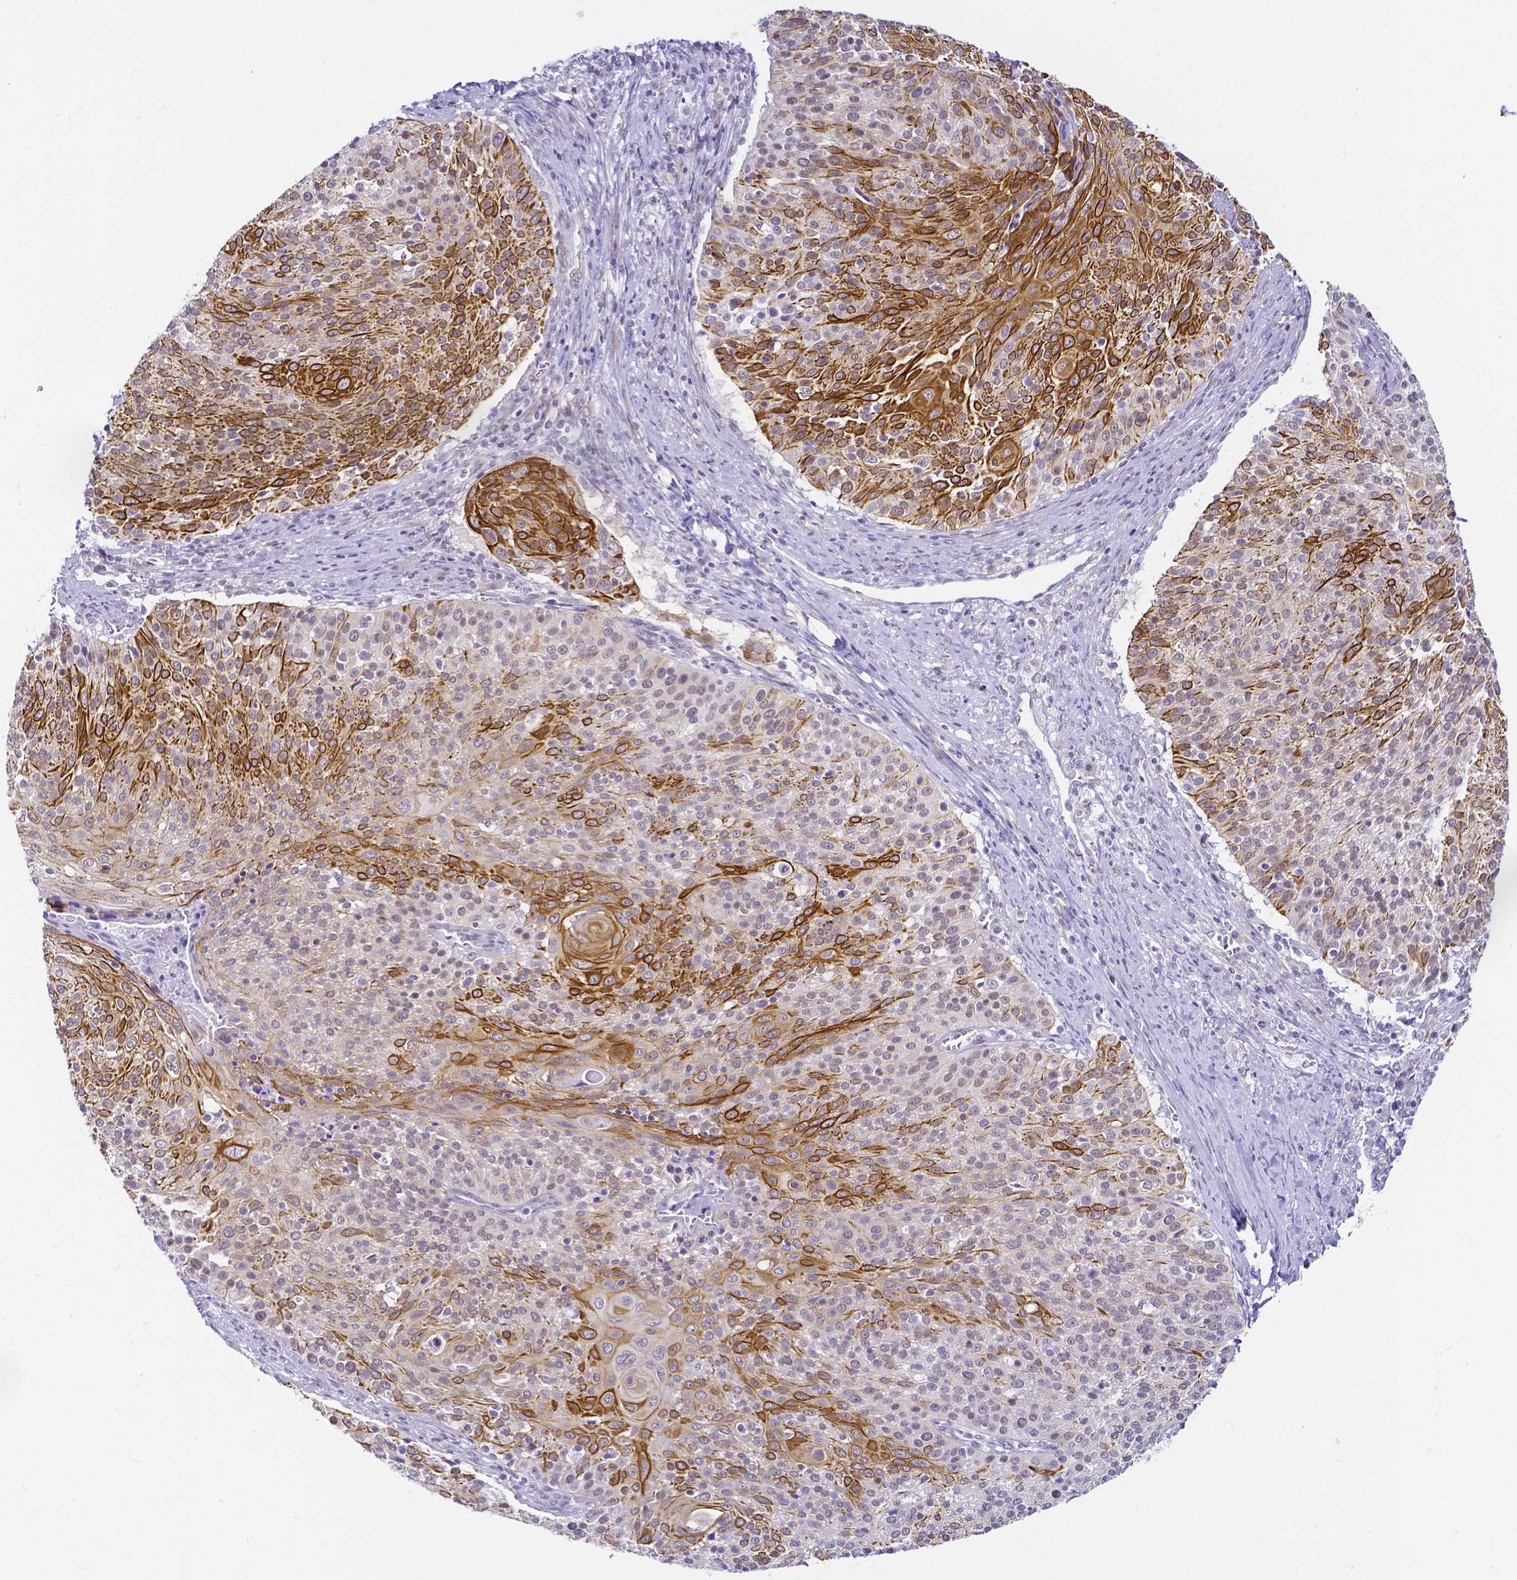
{"staining": {"intensity": "strong", "quantity": "25%-75%", "location": "cytoplasmic/membranous"}, "tissue": "cervical cancer", "cell_type": "Tumor cells", "image_type": "cancer", "snomed": [{"axis": "morphology", "description": "Squamous cell carcinoma, NOS"}, {"axis": "topography", "description": "Cervix"}], "caption": "This photomicrograph shows immunohistochemistry (IHC) staining of human cervical squamous cell carcinoma, with high strong cytoplasmic/membranous expression in approximately 25%-75% of tumor cells.", "gene": "FAM83G", "patient": {"sex": "female", "age": 31}}